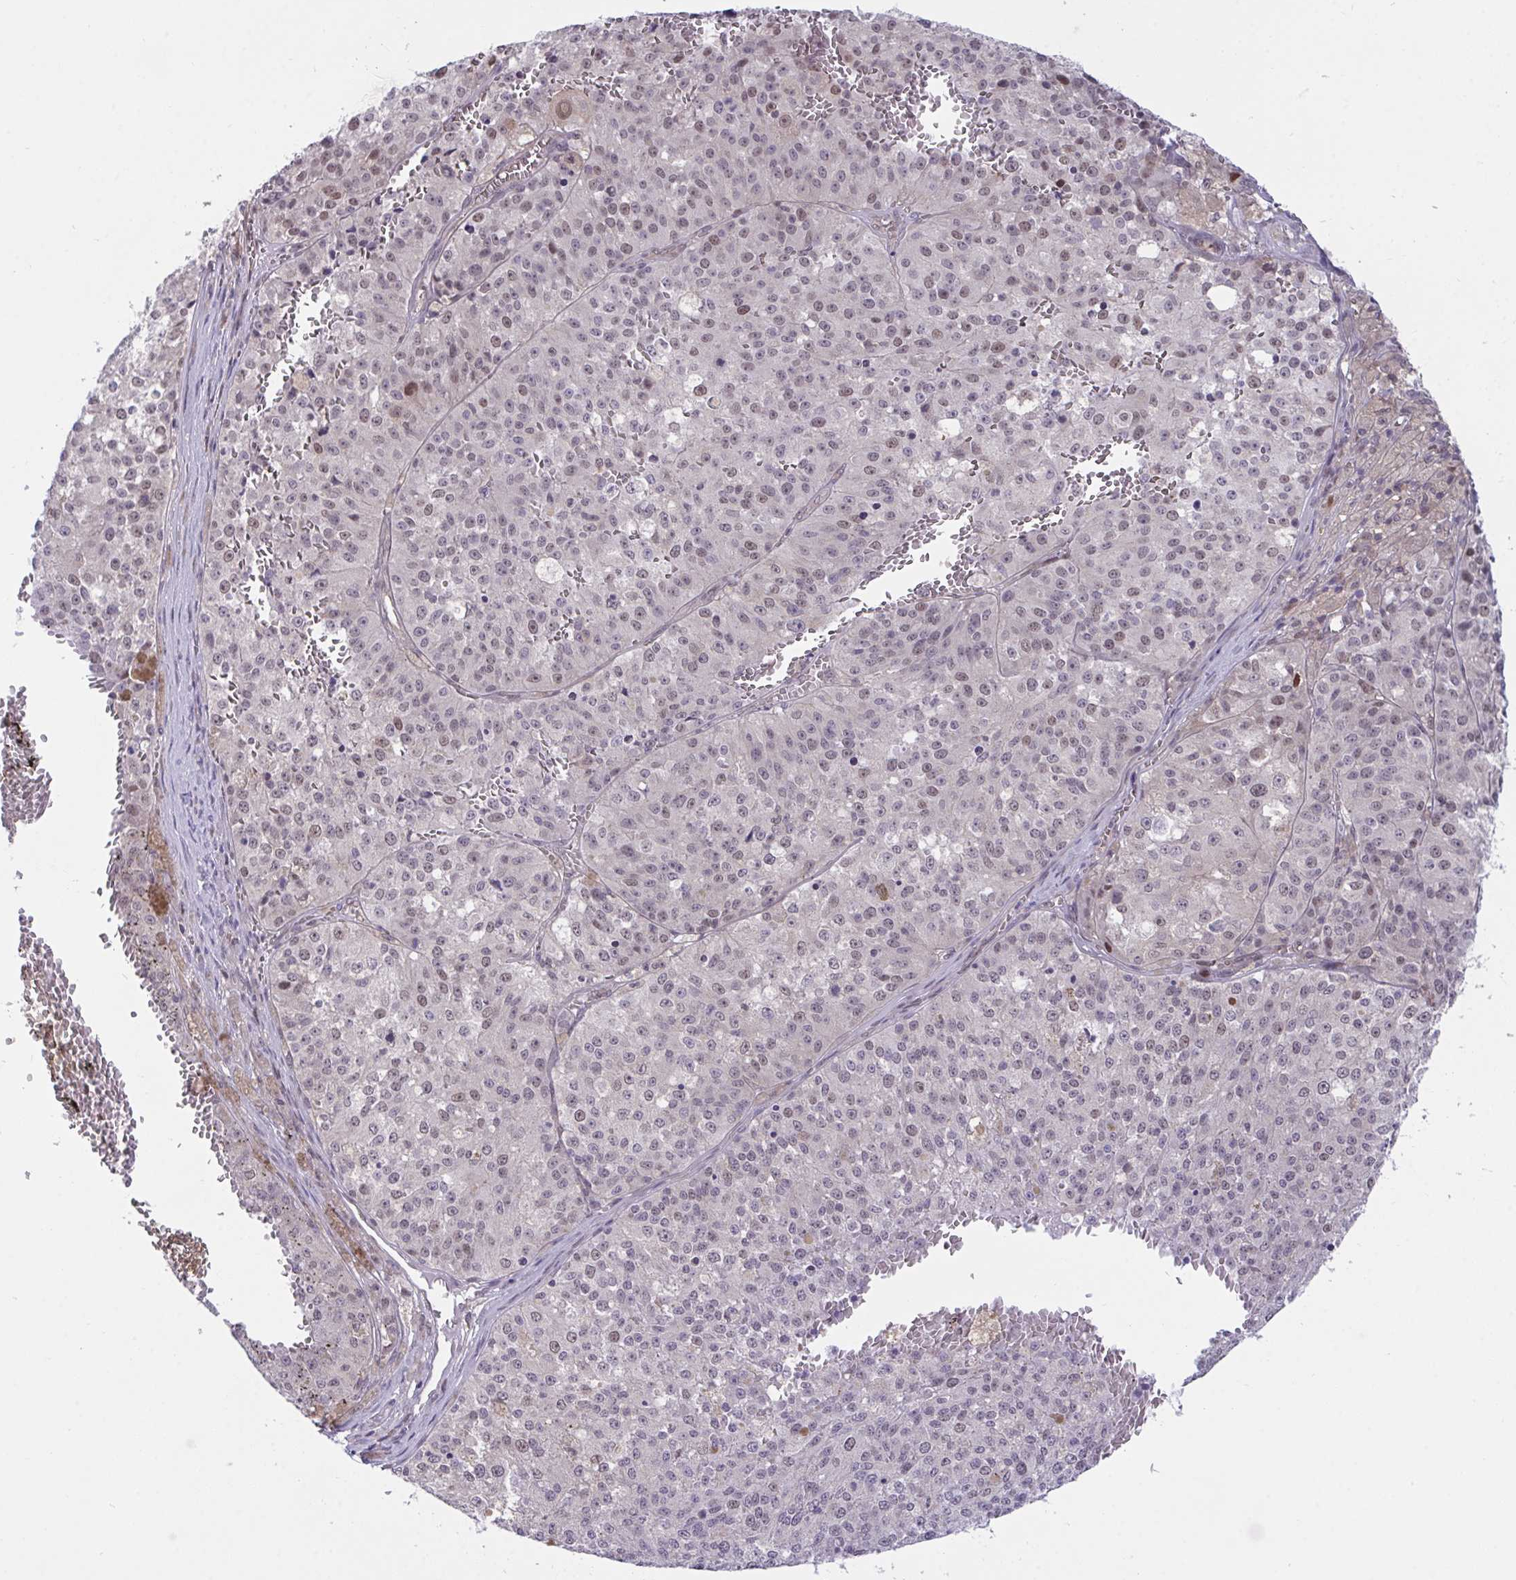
{"staining": {"intensity": "weak", "quantity": "<25%", "location": "nuclear"}, "tissue": "melanoma", "cell_type": "Tumor cells", "image_type": "cancer", "snomed": [{"axis": "morphology", "description": "Malignant melanoma, Metastatic site"}, {"axis": "topography", "description": "Lymph node"}], "caption": "IHC histopathology image of melanoma stained for a protein (brown), which shows no staining in tumor cells. The staining is performed using DAB (3,3'-diaminobenzidine) brown chromogen with nuclei counter-stained in using hematoxylin.", "gene": "ZNF444", "patient": {"sex": "female", "age": 64}}